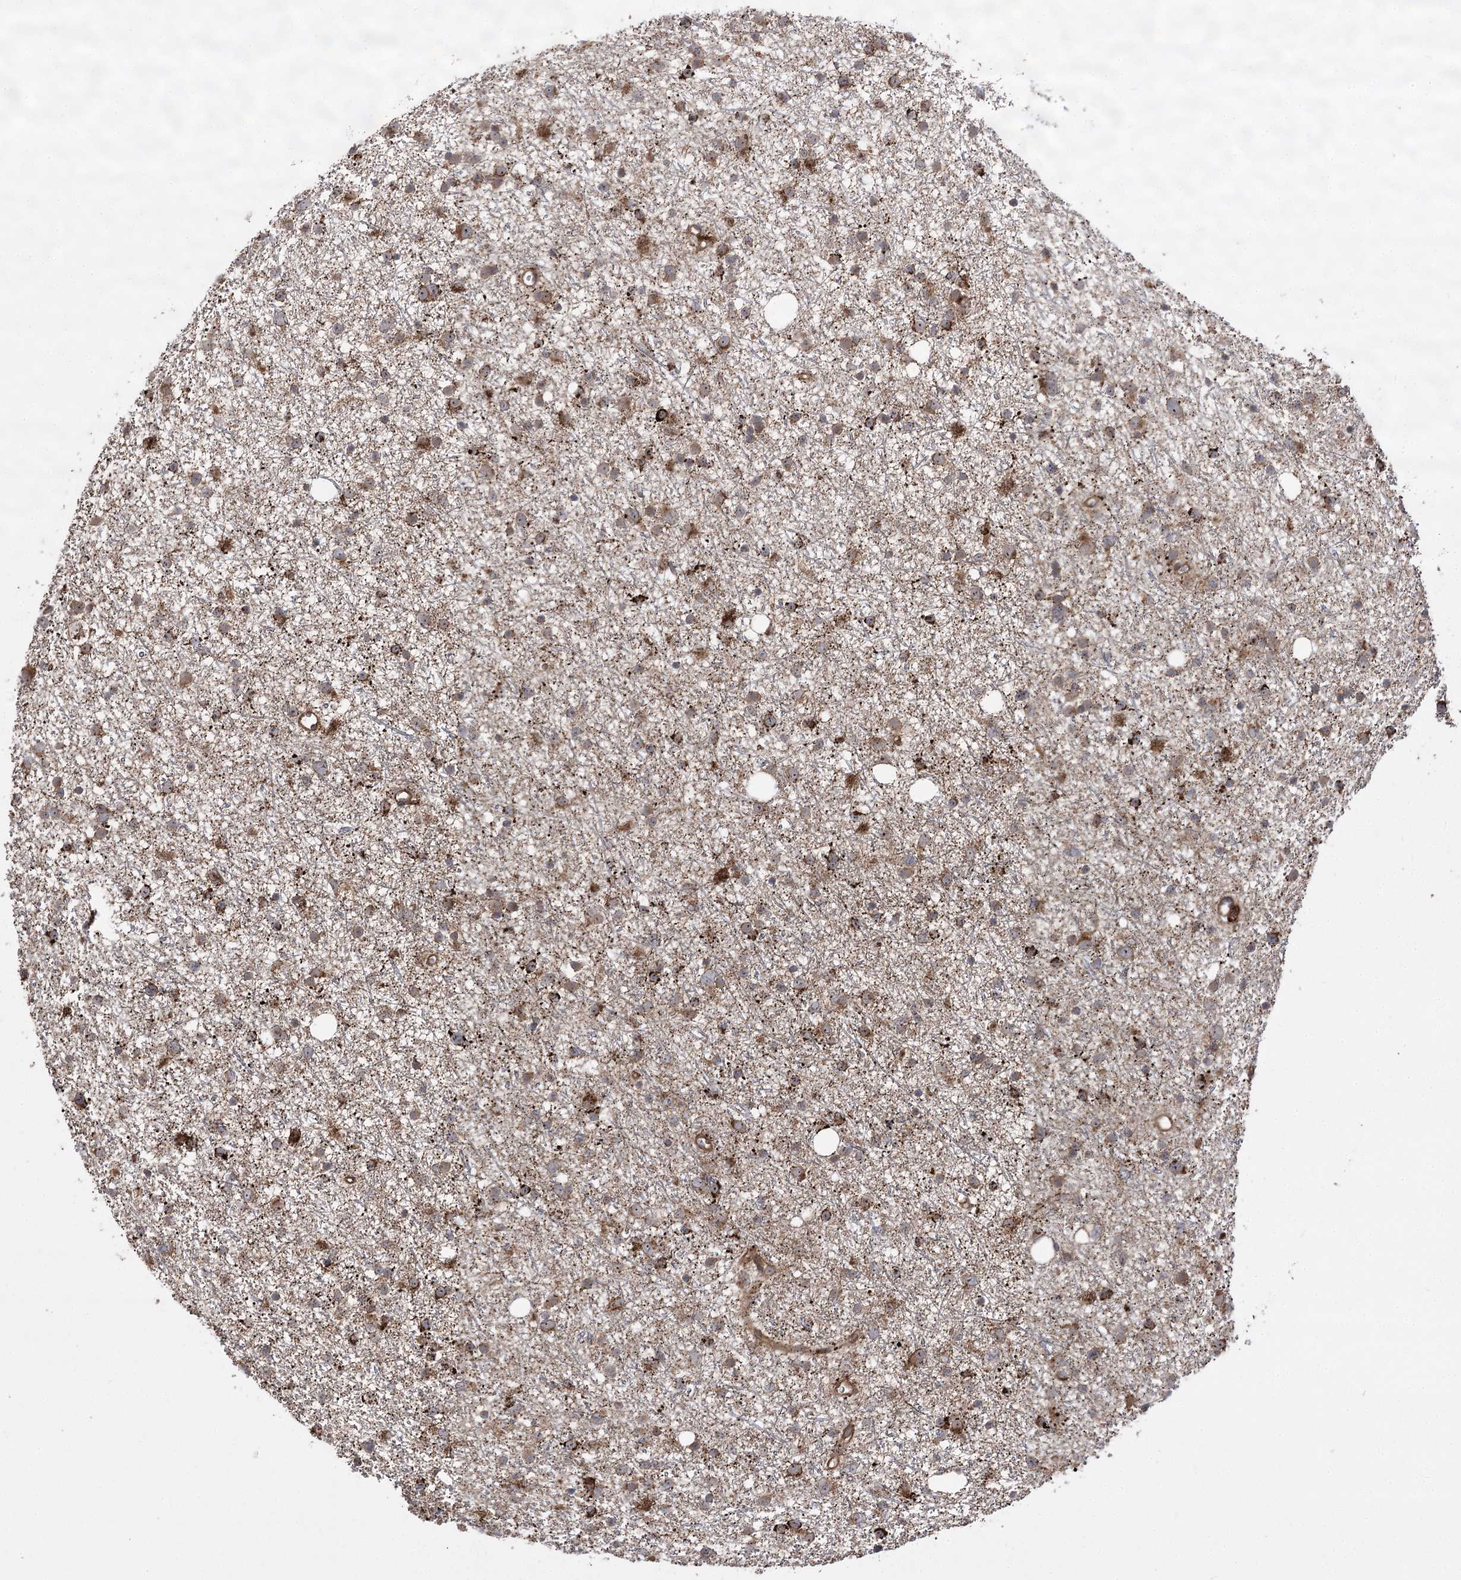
{"staining": {"intensity": "weak", "quantity": ">75%", "location": "cytoplasmic/membranous"}, "tissue": "glioma", "cell_type": "Tumor cells", "image_type": "cancer", "snomed": [{"axis": "morphology", "description": "Glioma, malignant, Low grade"}, {"axis": "topography", "description": "Cerebral cortex"}], "caption": "Tumor cells display weak cytoplasmic/membranous staining in about >75% of cells in glioma.", "gene": "FANCL", "patient": {"sex": "female", "age": 39}}